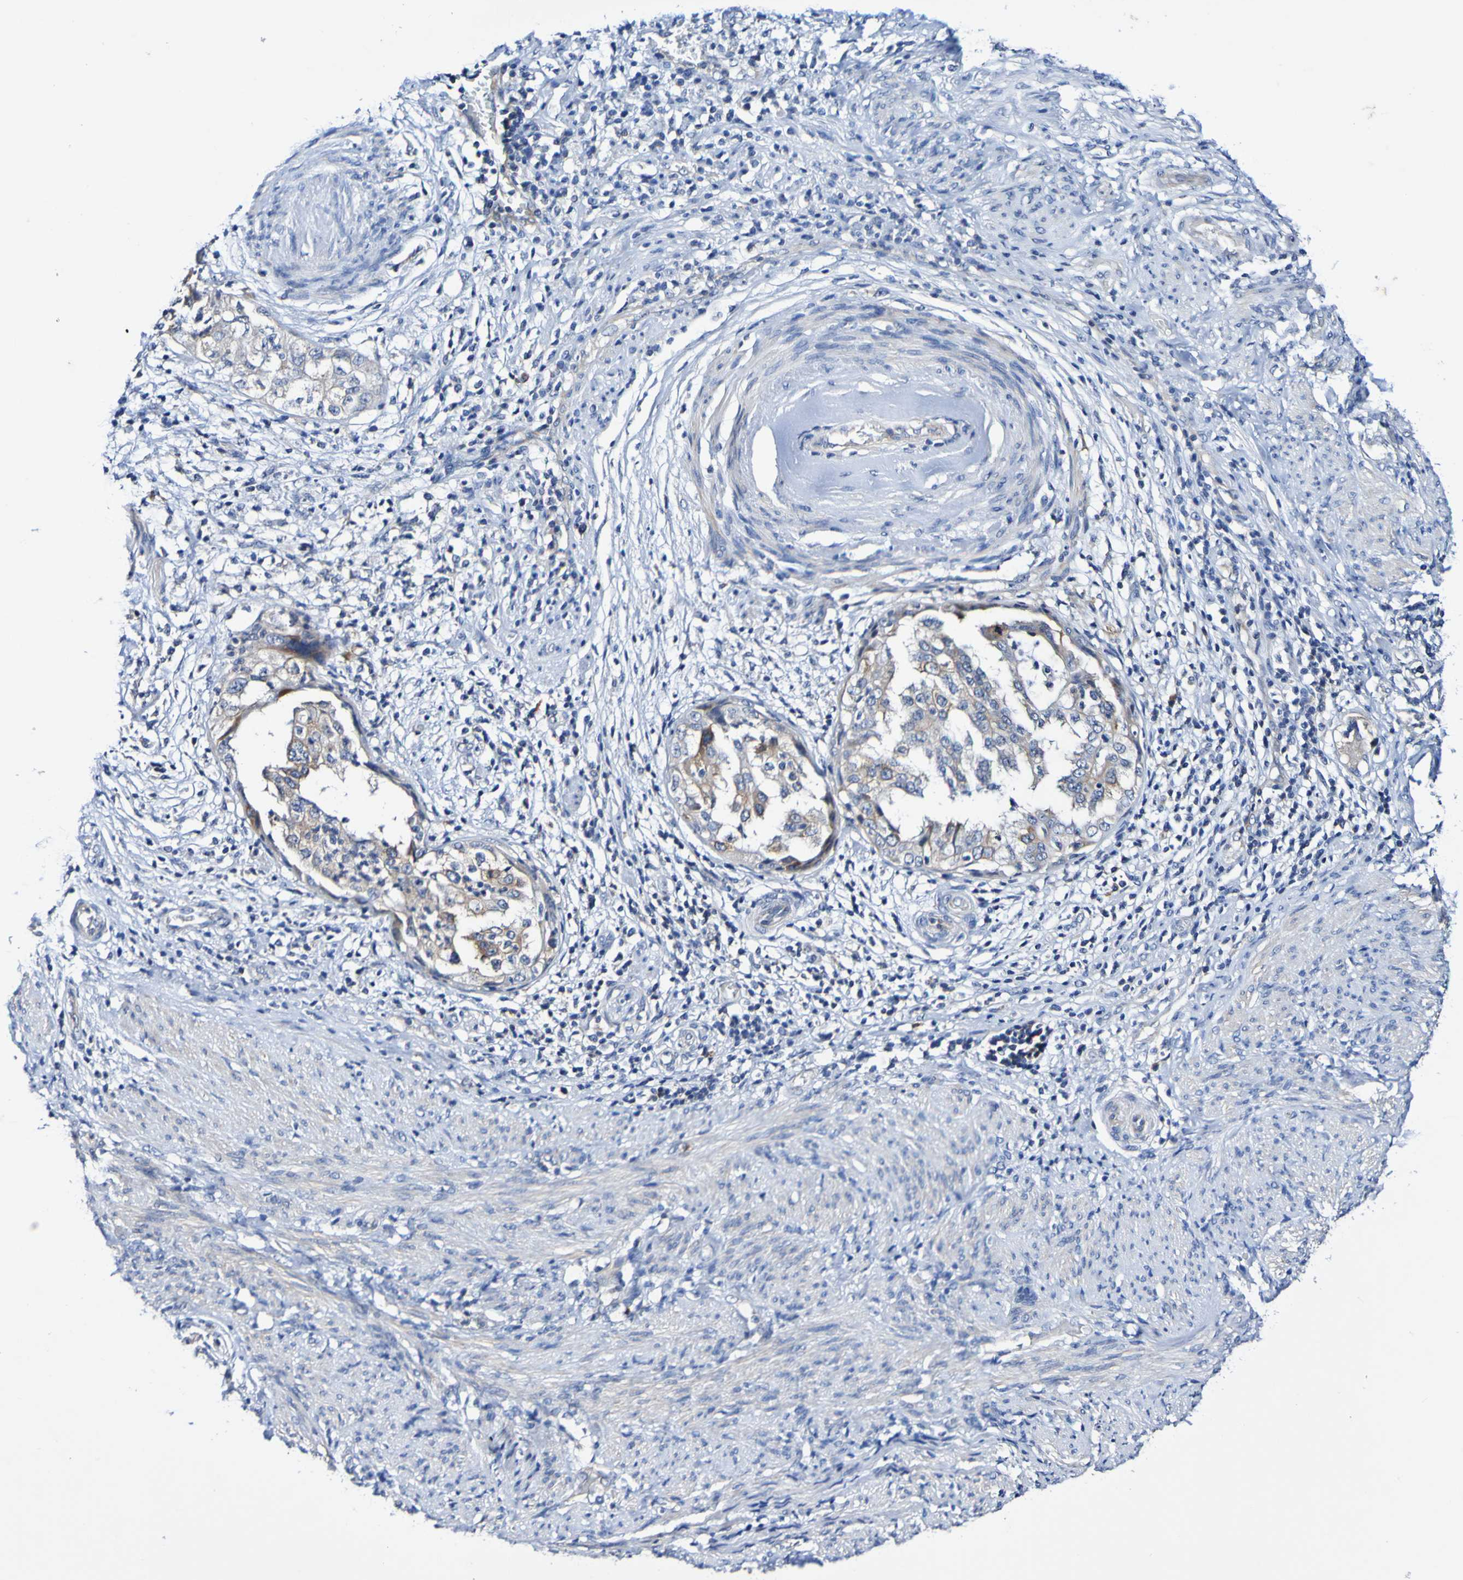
{"staining": {"intensity": "moderate", "quantity": "25%-75%", "location": "cytoplasmic/membranous"}, "tissue": "endometrial cancer", "cell_type": "Tumor cells", "image_type": "cancer", "snomed": [{"axis": "morphology", "description": "Adenocarcinoma, NOS"}, {"axis": "topography", "description": "Endometrium"}], "caption": "Immunohistochemical staining of human adenocarcinoma (endometrial) shows medium levels of moderate cytoplasmic/membranous protein expression in approximately 25%-75% of tumor cells.", "gene": "ACVR1C", "patient": {"sex": "female", "age": 85}}